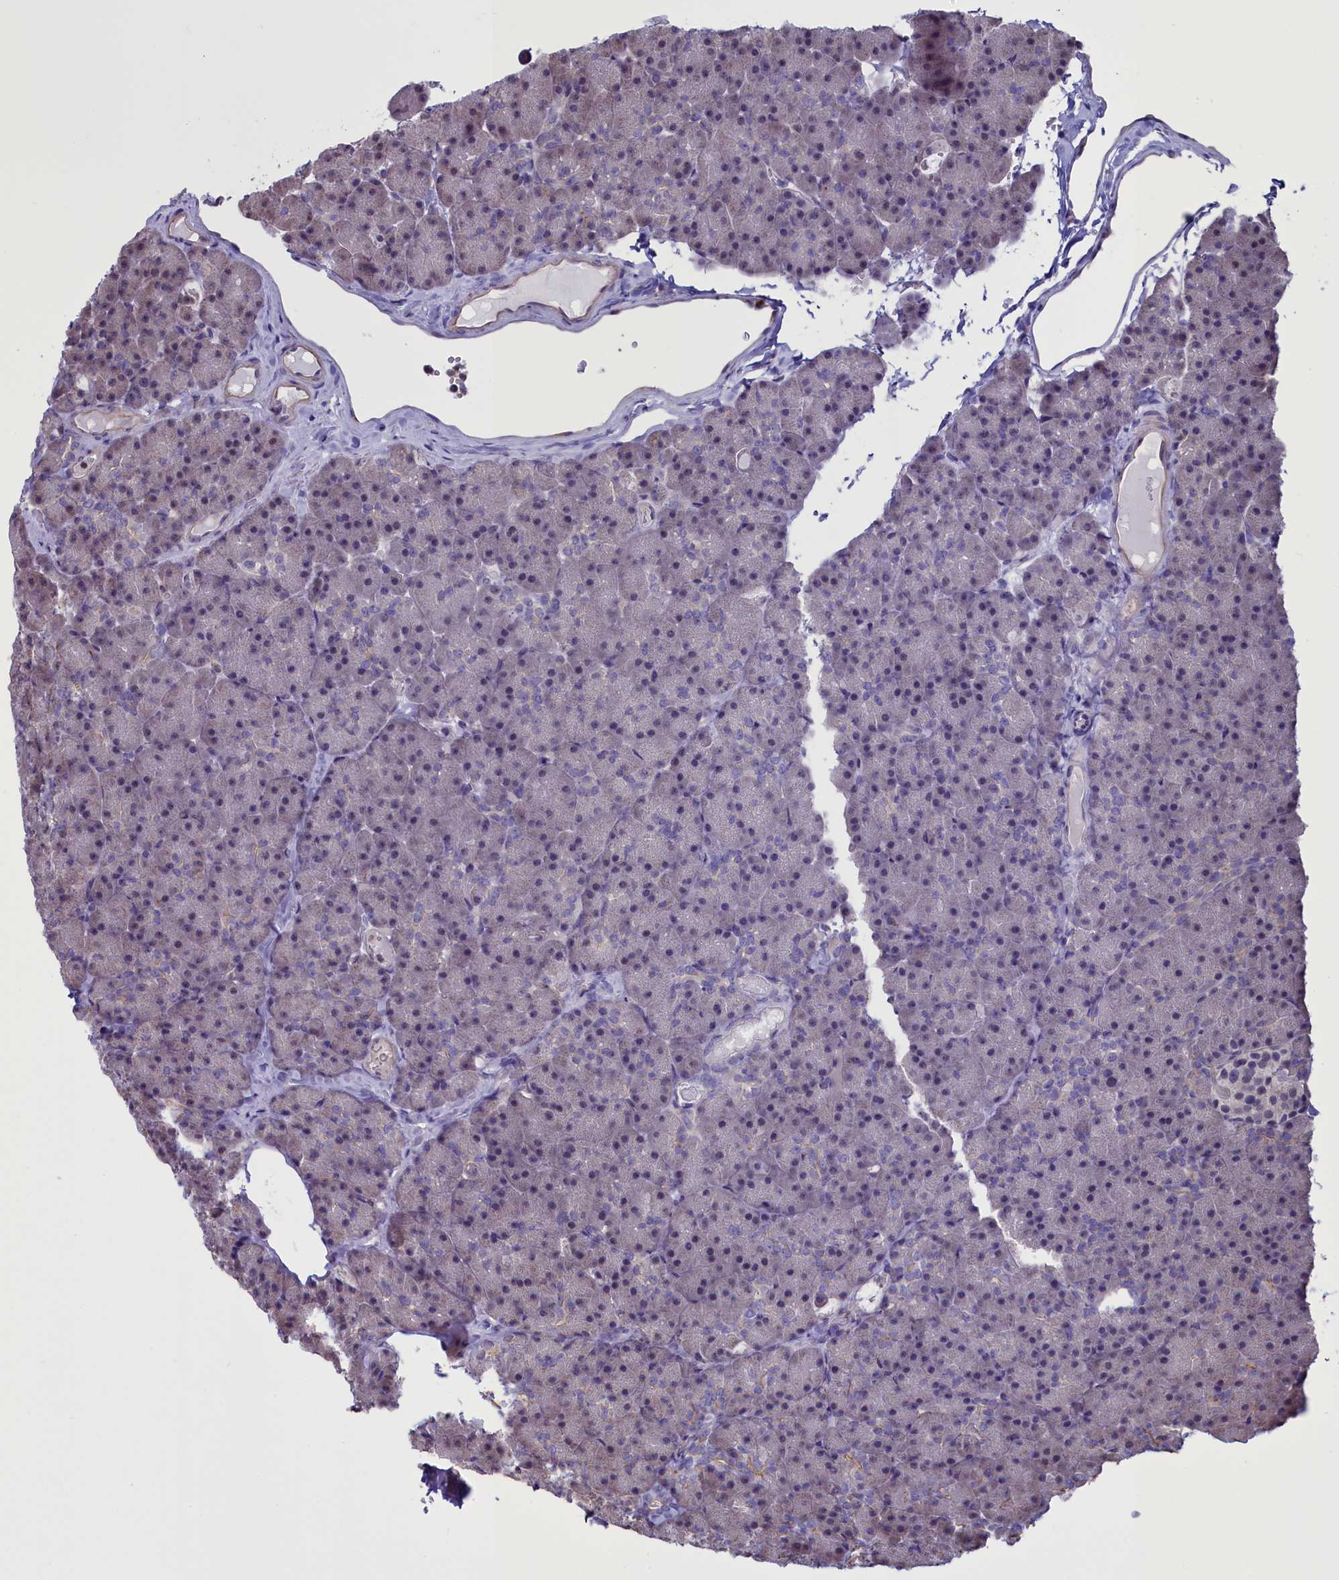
{"staining": {"intensity": "moderate", "quantity": "<25%", "location": "nuclear"}, "tissue": "pancreas", "cell_type": "Exocrine glandular cells", "image_type": "normal", "snomed": [{"axis": "morphology", "description": "Normal tissue, NOS"}, {"axis": "topography", "description": "Pancreas"}], "caption": "A histopathology image of pancreas stained for a protein exhibits moderate nuclear brown staining in exocrine glandular cells.", "gene": "PDILT", "patient": {"sex": "male", "age": 36}}